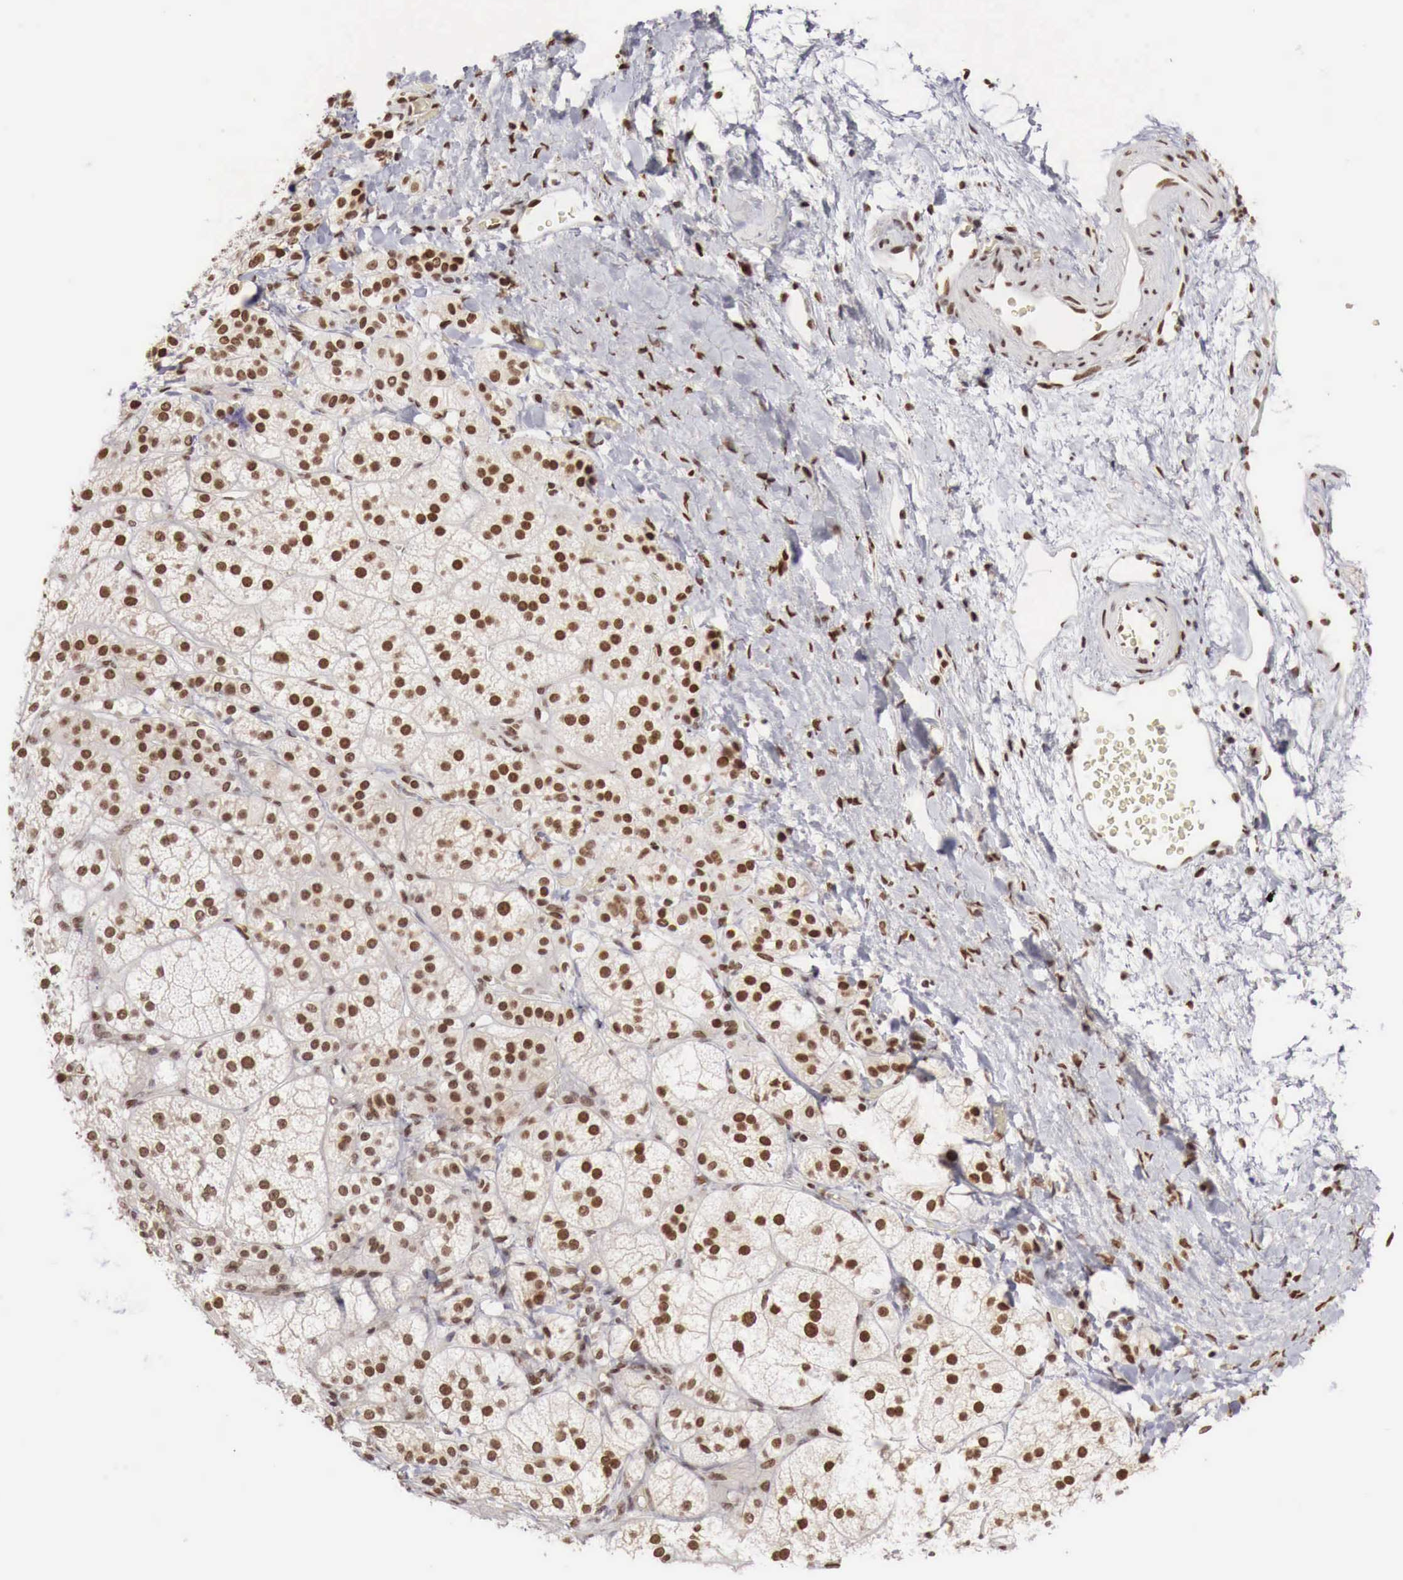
{"staining": {"intensity": "strong", "quantity": ">75%", "location": "nuclear"}, "tissue": "adrenal gland", "cell_type": "Glandular cells", "image_type": "normal", "snomed": [{"axis": "morphology", "description": "Normal tissue, NOS"}, {"axis": "topography", "description": "Adrenal gland"}], "caption": "A high amount of strong nuclear staining is present in approximately >75% of glandular cells in unremarkable adrenal gland.", "gene": "PHF14", "patient": {"sex": "female", "age": 60}}